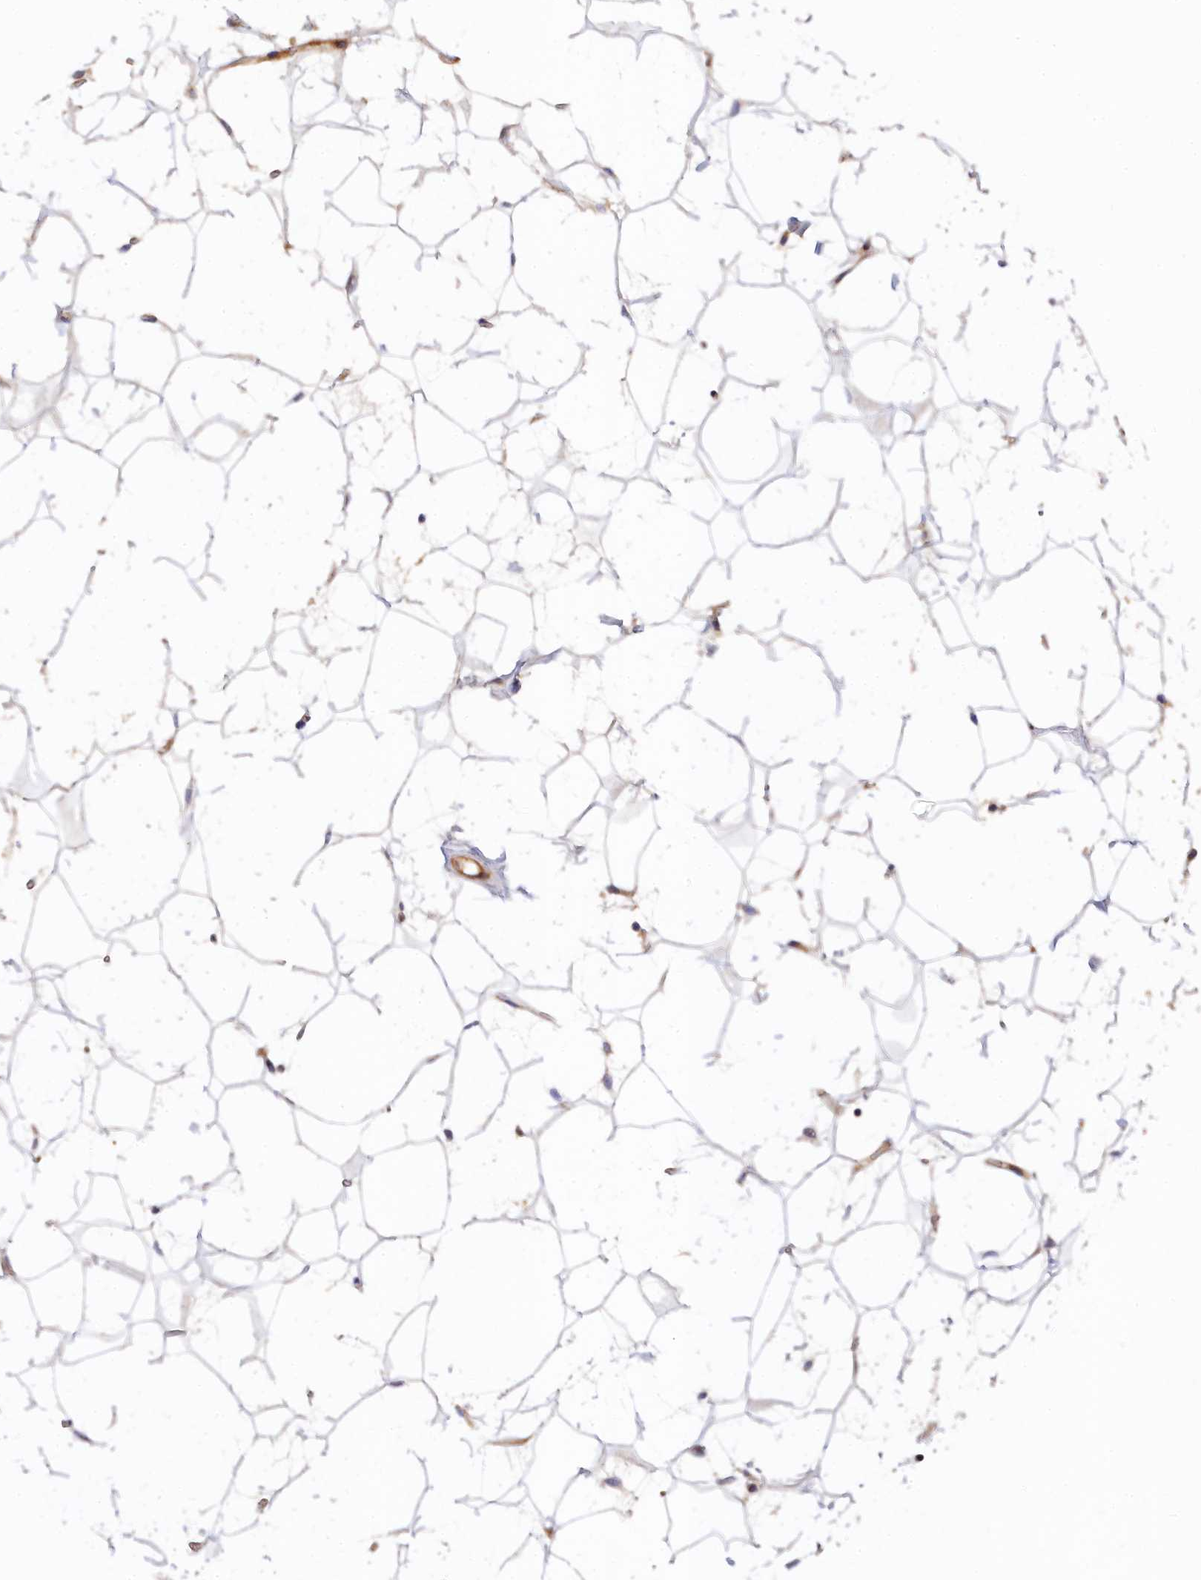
{"staining": {"intensity": "weak", "quantity": "25%-75%", "location": "cytoplasmic/membranous,nuclear"}, "tissue": "adipose tissue", "cell_type": "Adipocytes", "image_type": "normal", "snomed": [{"axis": "morphology", "description": "Normal tissue, NOS"}, {"axis": "topography", "description": "Breast"}], "caption": "Immunohistochemical staining of unremarkable adipose tissue reveals low levels of weak cytoplasmic/membranous,nuclear positivity in approximately 25%-75% of adipocytes. (IHC, brightfield microscopy, high magnification).", "gene": "SPATA5L1", "patient": {"sex": "female", "age": 26}}